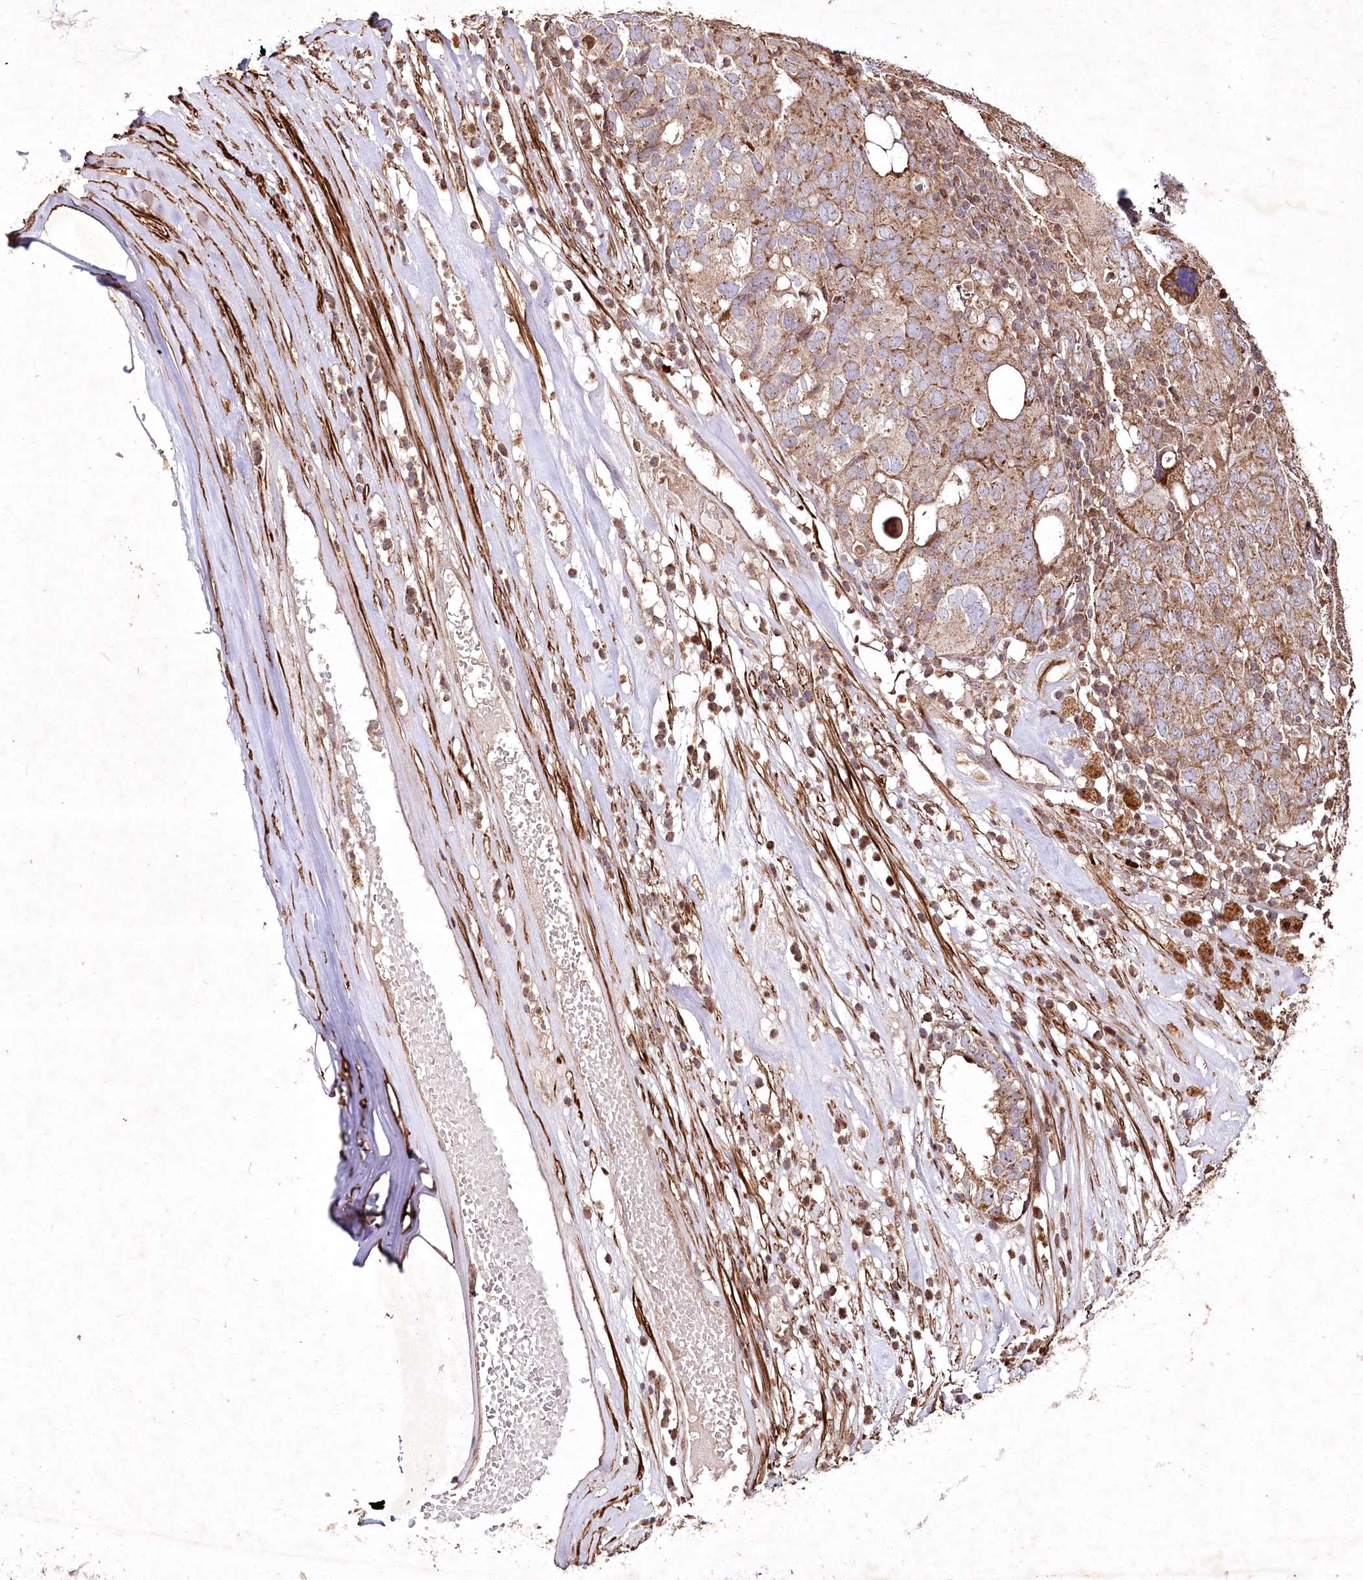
{"staining": {"intensity": "moderate", "quantity": ">75%", "location": "cytoplasmic/membranous"}, "tissue": "ovarian cancer", "cell_type": "Tumor cells", "image_type": "cancer", "snomed": [{"axis": "morphology", "description": "Carcinoma, endometroid"}, {"axis": "topography", "description": "Ovary"}], "caption": "About >75% of tumor cells in ovarian cancer (endometroid carcinoma) exhibit moderate cytoplasmic/membranous protein staining as visualized by brown immunohistochemical staining.", "gene": "PSTK", "patient": {"sex": "female", "age": 62}}